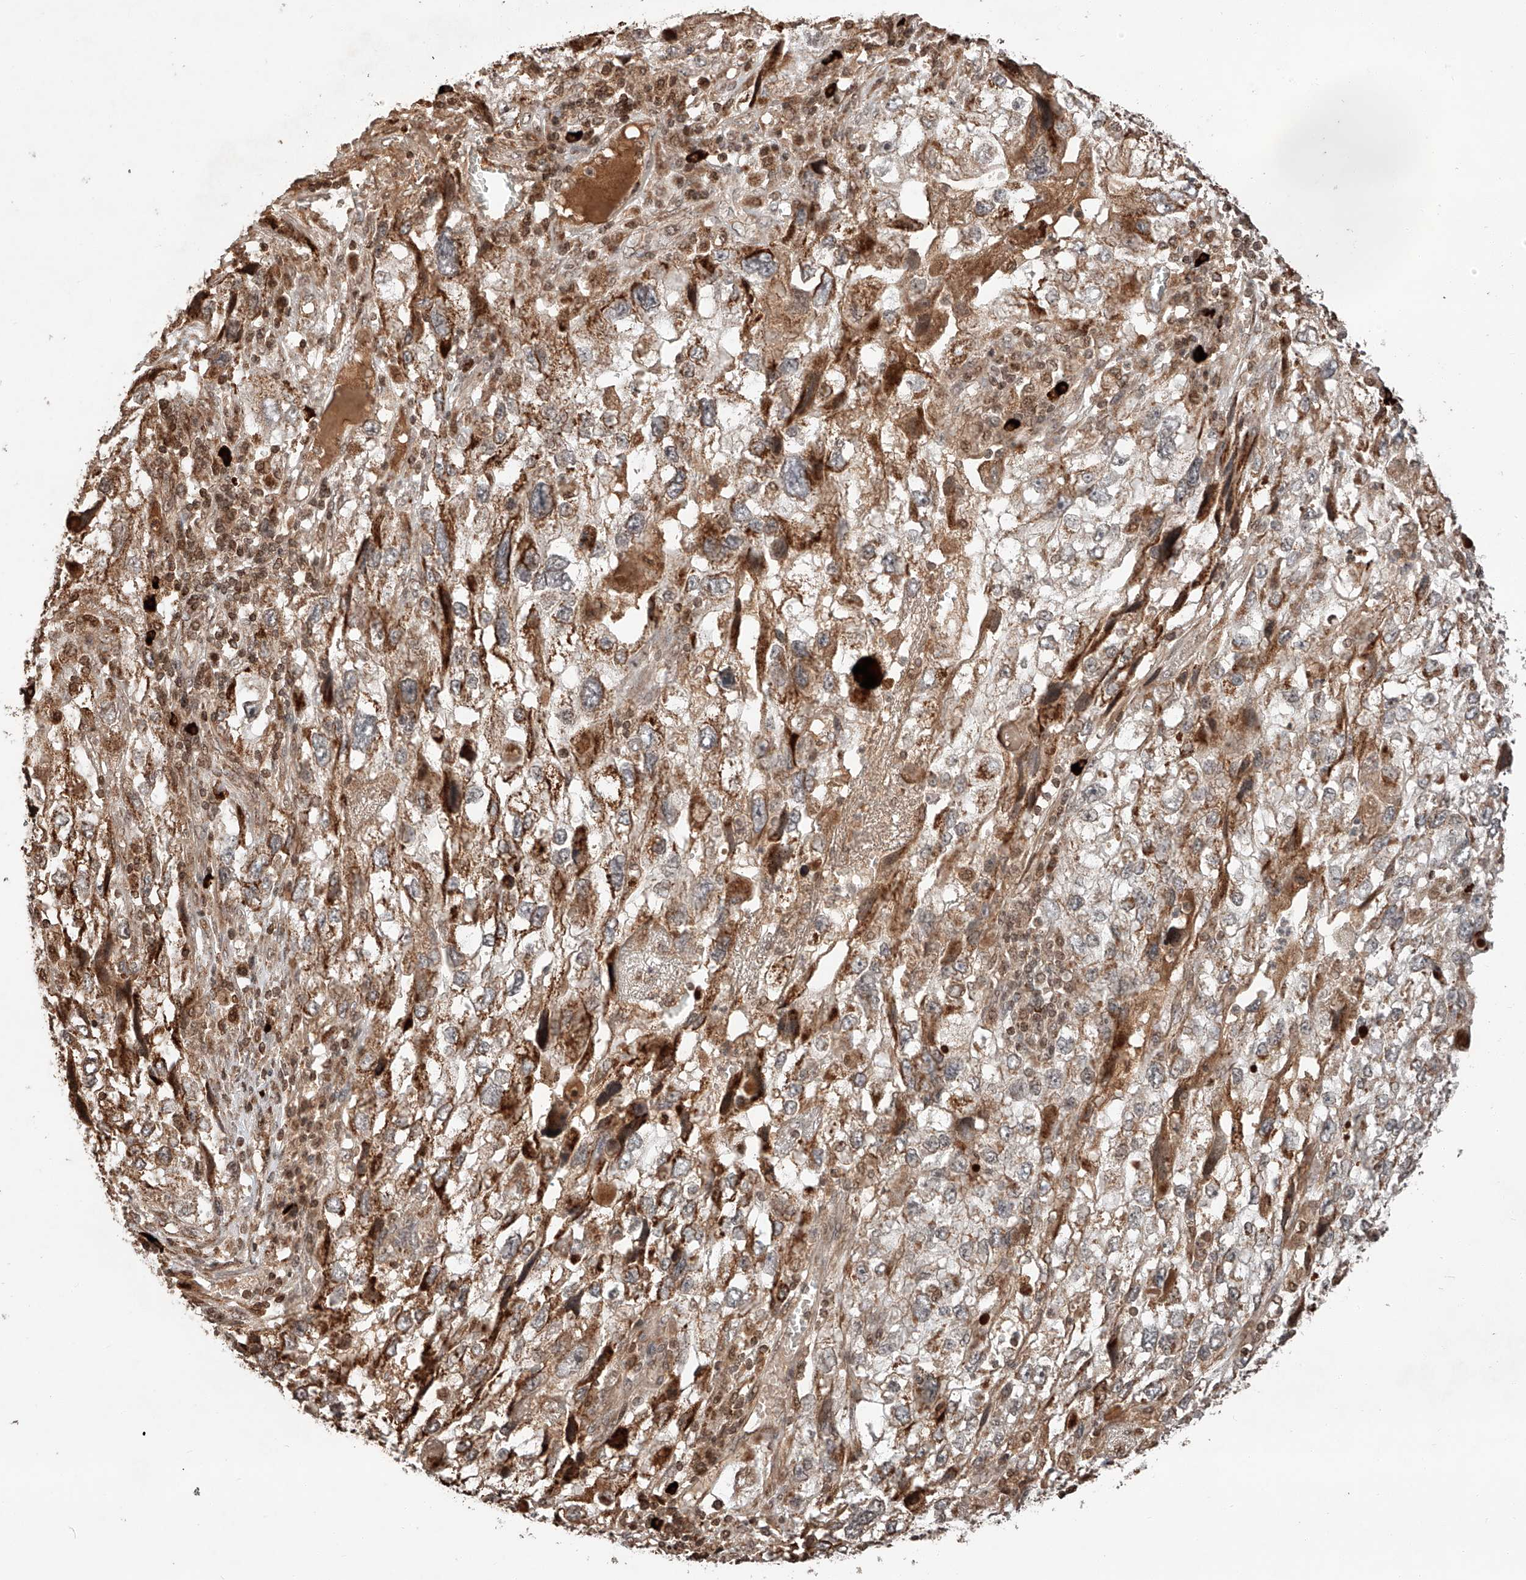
{"staining": {"intensity": "moderate", "quantity": ">75%", "location": "cytoplasmic/membranous"}, "tissue": "endometrial cancer", "cell_type": "Tumor cells", "image_type": "cancer", "snomed": [{"axis": "morphology", "description": "Adenocarcinoma, NOS"}, {"axis": "topography", "description": "Endometrium"}], "caption": "Immunohistochemical staining of human endometrial adenocarcinoma demonstrates medium levels of moderate cytoplasmic/membranous positivity in approximately >75% of tumor cells. Using DAB (3,3'-diaminobenzidine) (brown) and hematoxylin (blue) stains, captured at high magnification using brightfield microscopy.", "gene": "ARHGAP33", "patient": {"sex": "female", "age": 49}}